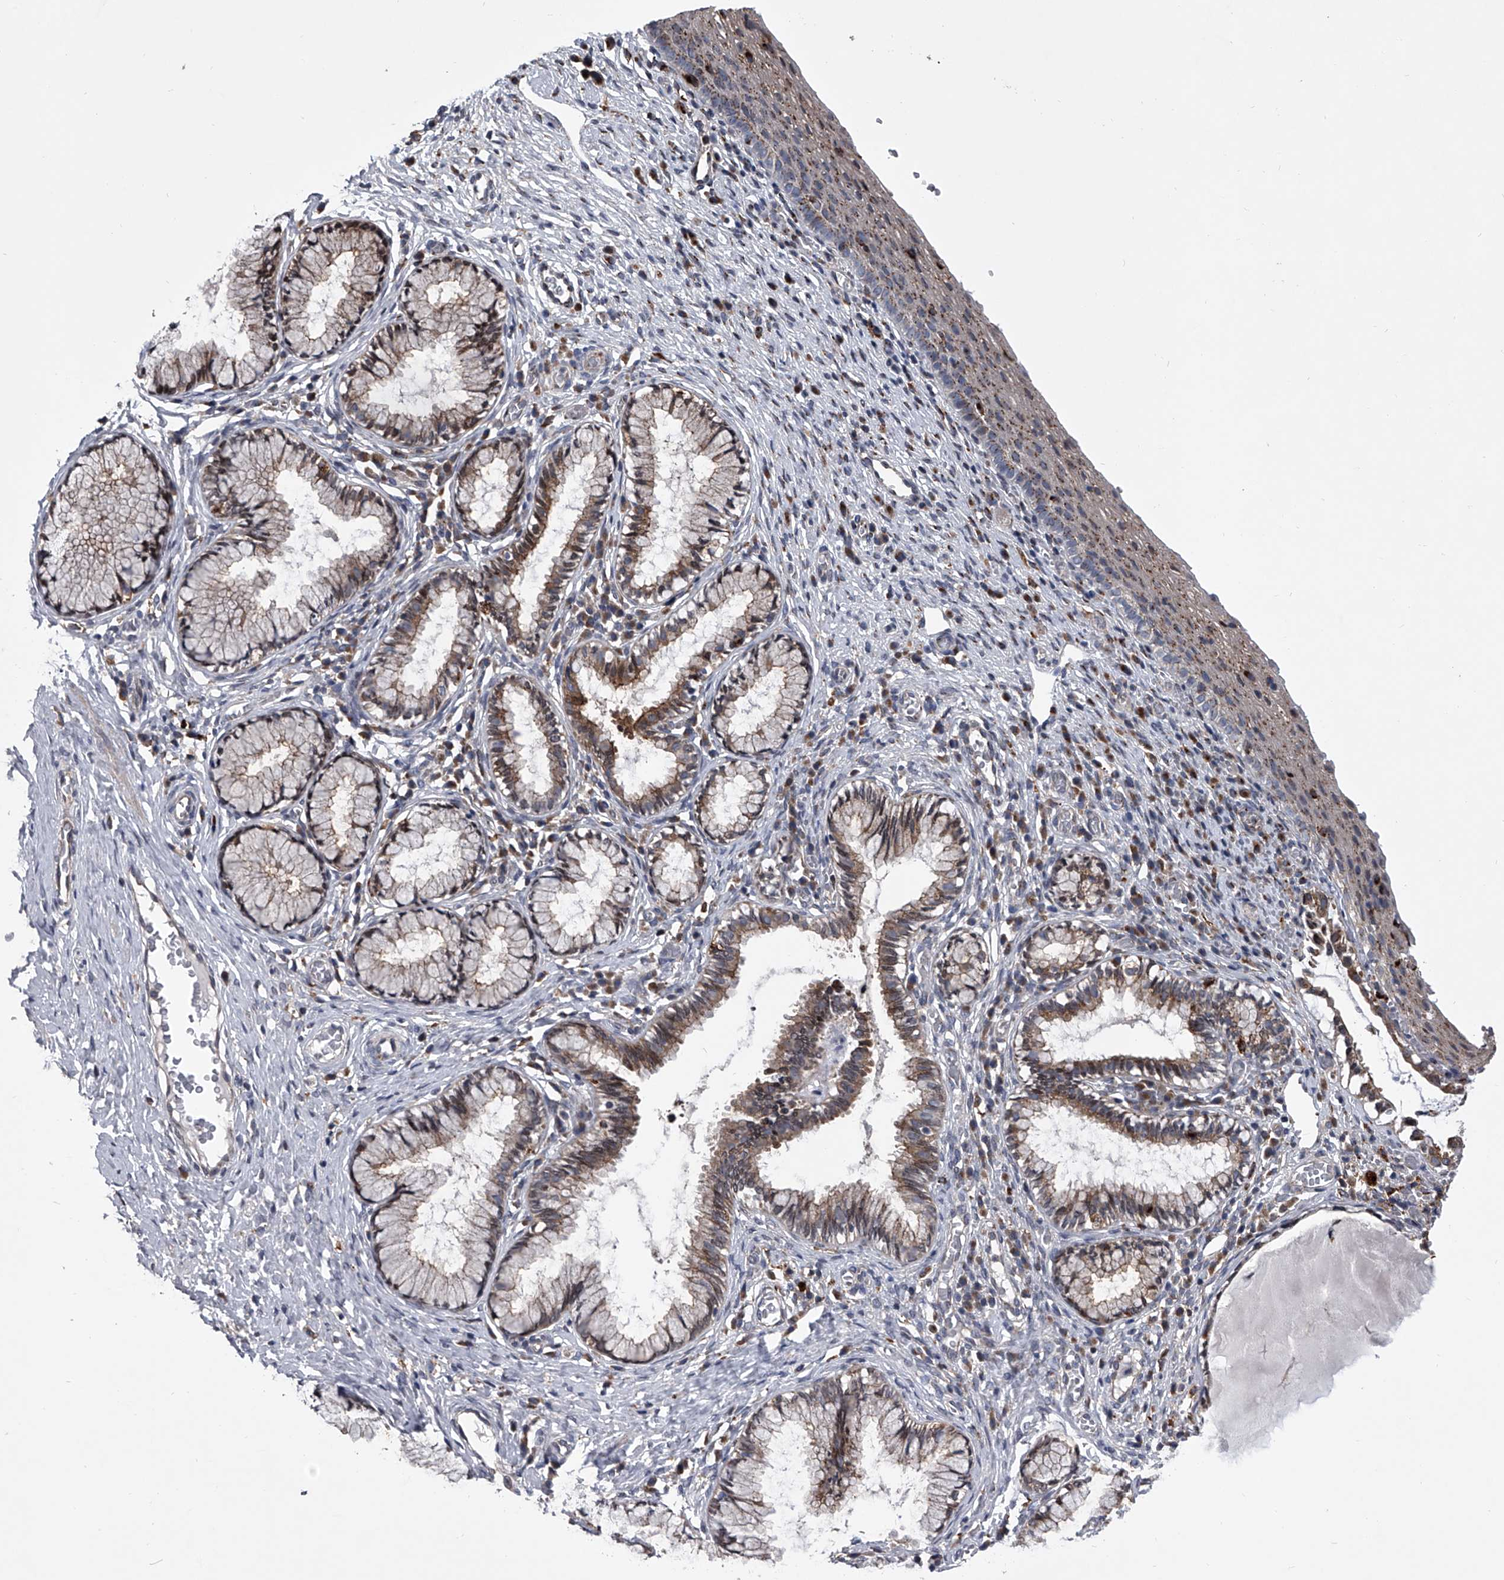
{"staining": {"intensity": "moderate", "quantity": "25%-75%", "location": "cytoplasmic/membranous"}, "tissue": "cervix", "cell_type": "Glandular cells", "image_type": "normal", "snomed": [{"axis": "morphology", "description": "Normal tissue, NOS"}, {"axis": "topography", "description": "Cervix"}], "caption": "Glandular cells reveal medium levels of moderate cytoplasmic/membranous positivity in about 25%-75% of cells in normal cervix.", "gene": "TRIM8", "patient": {"sex": "female", "age": 27}}